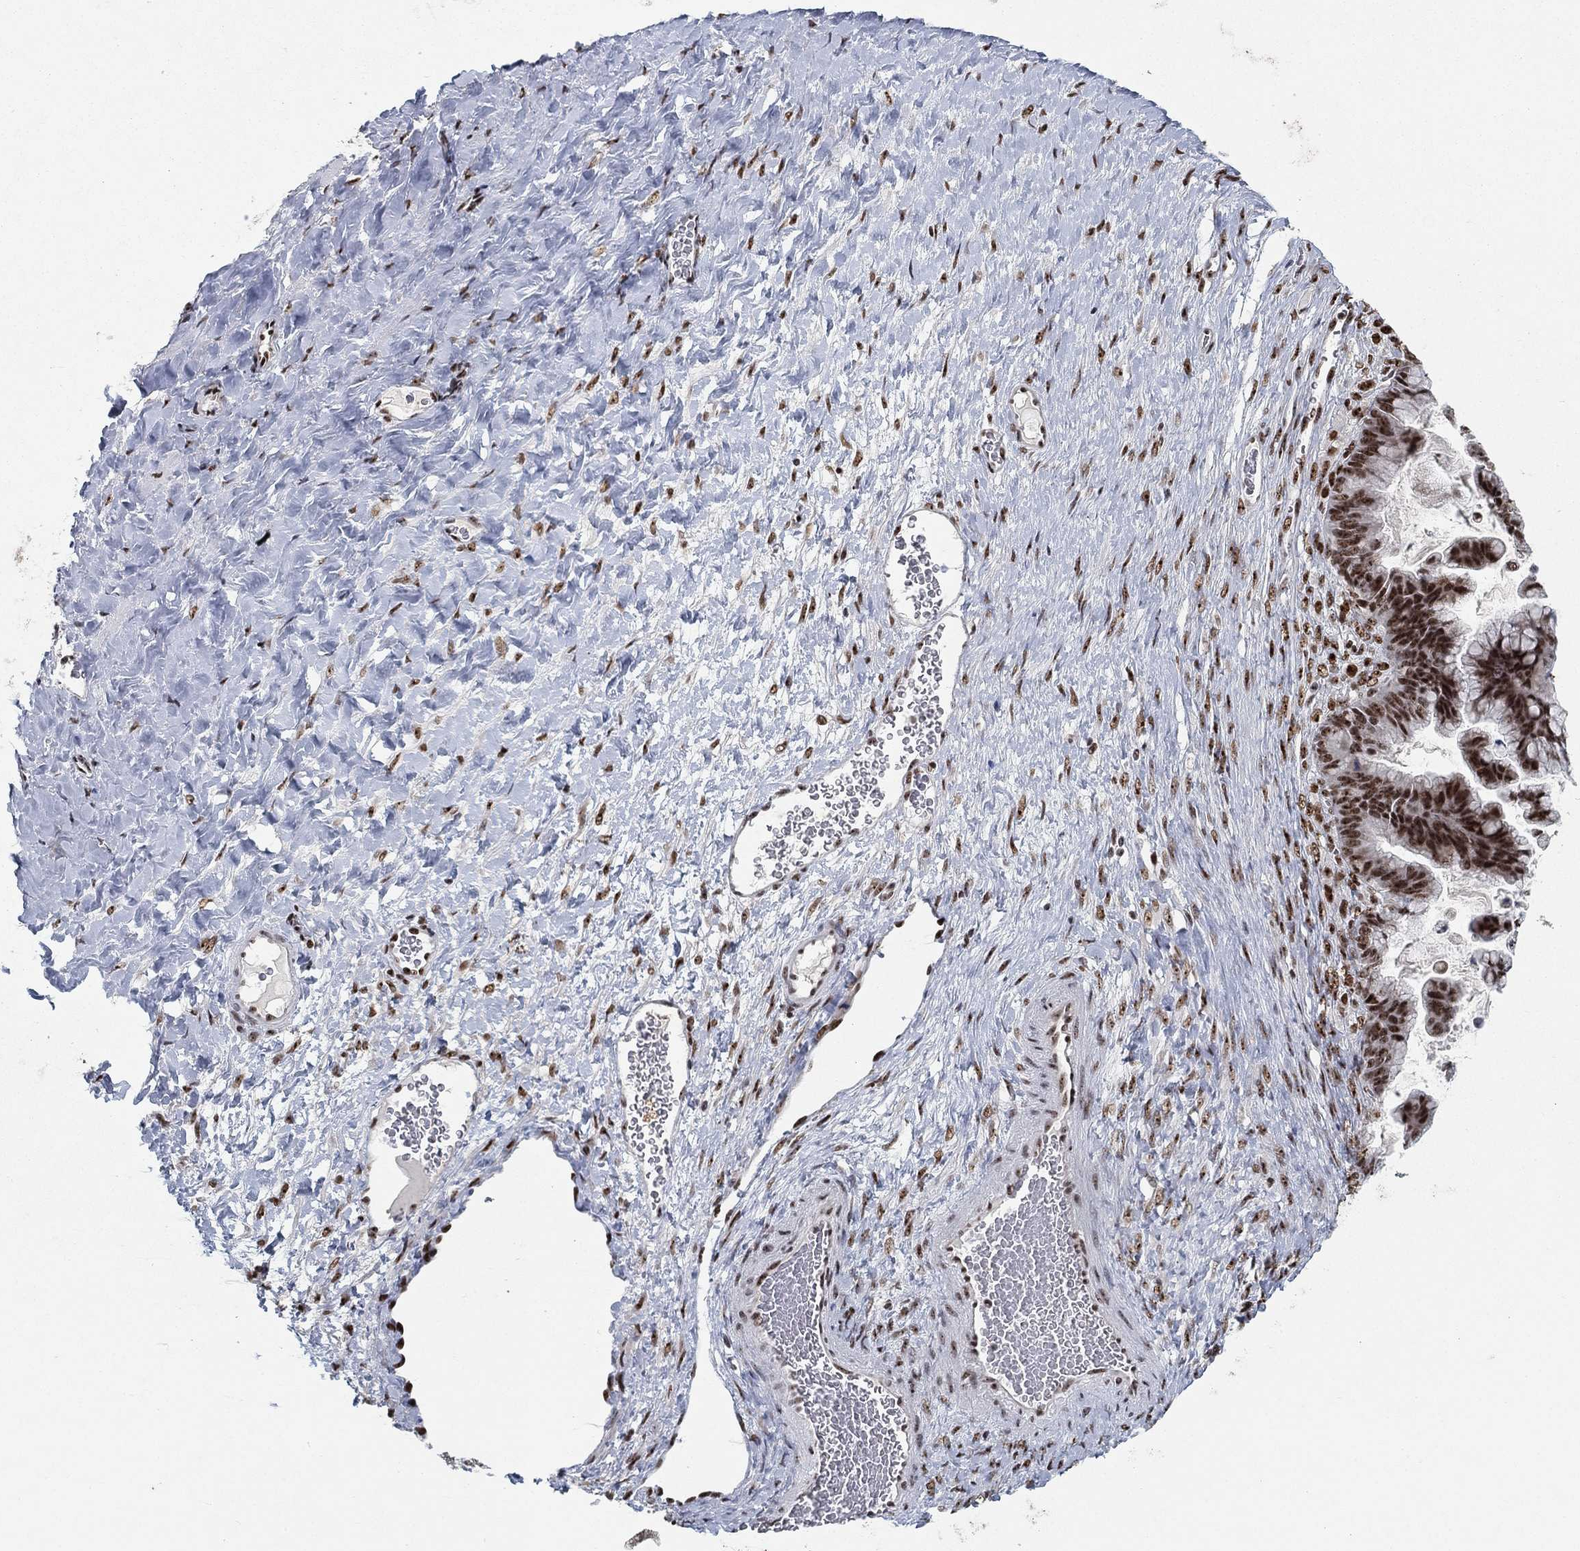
{"staining": {"intensity": "strong", "quantity": ">75%", "location": "nuclear"}, "tissue": "ovarian cancer", "cell_type": "Tumor cells", "image_type": "cancer", "snomed": [{"axis": "morphology", "description": "Cystadenocarcinoma, mucinous, NOS"}, {"axis": "topography", "description": "Ovary"}], "caption": "Strong nuclear protein positivity is identified in about >75% of tumor cells in ovarian mucinous cystadenocarcinoma.", "gene": "DDX27", "patient": {"sex": "female", "age": 67}}